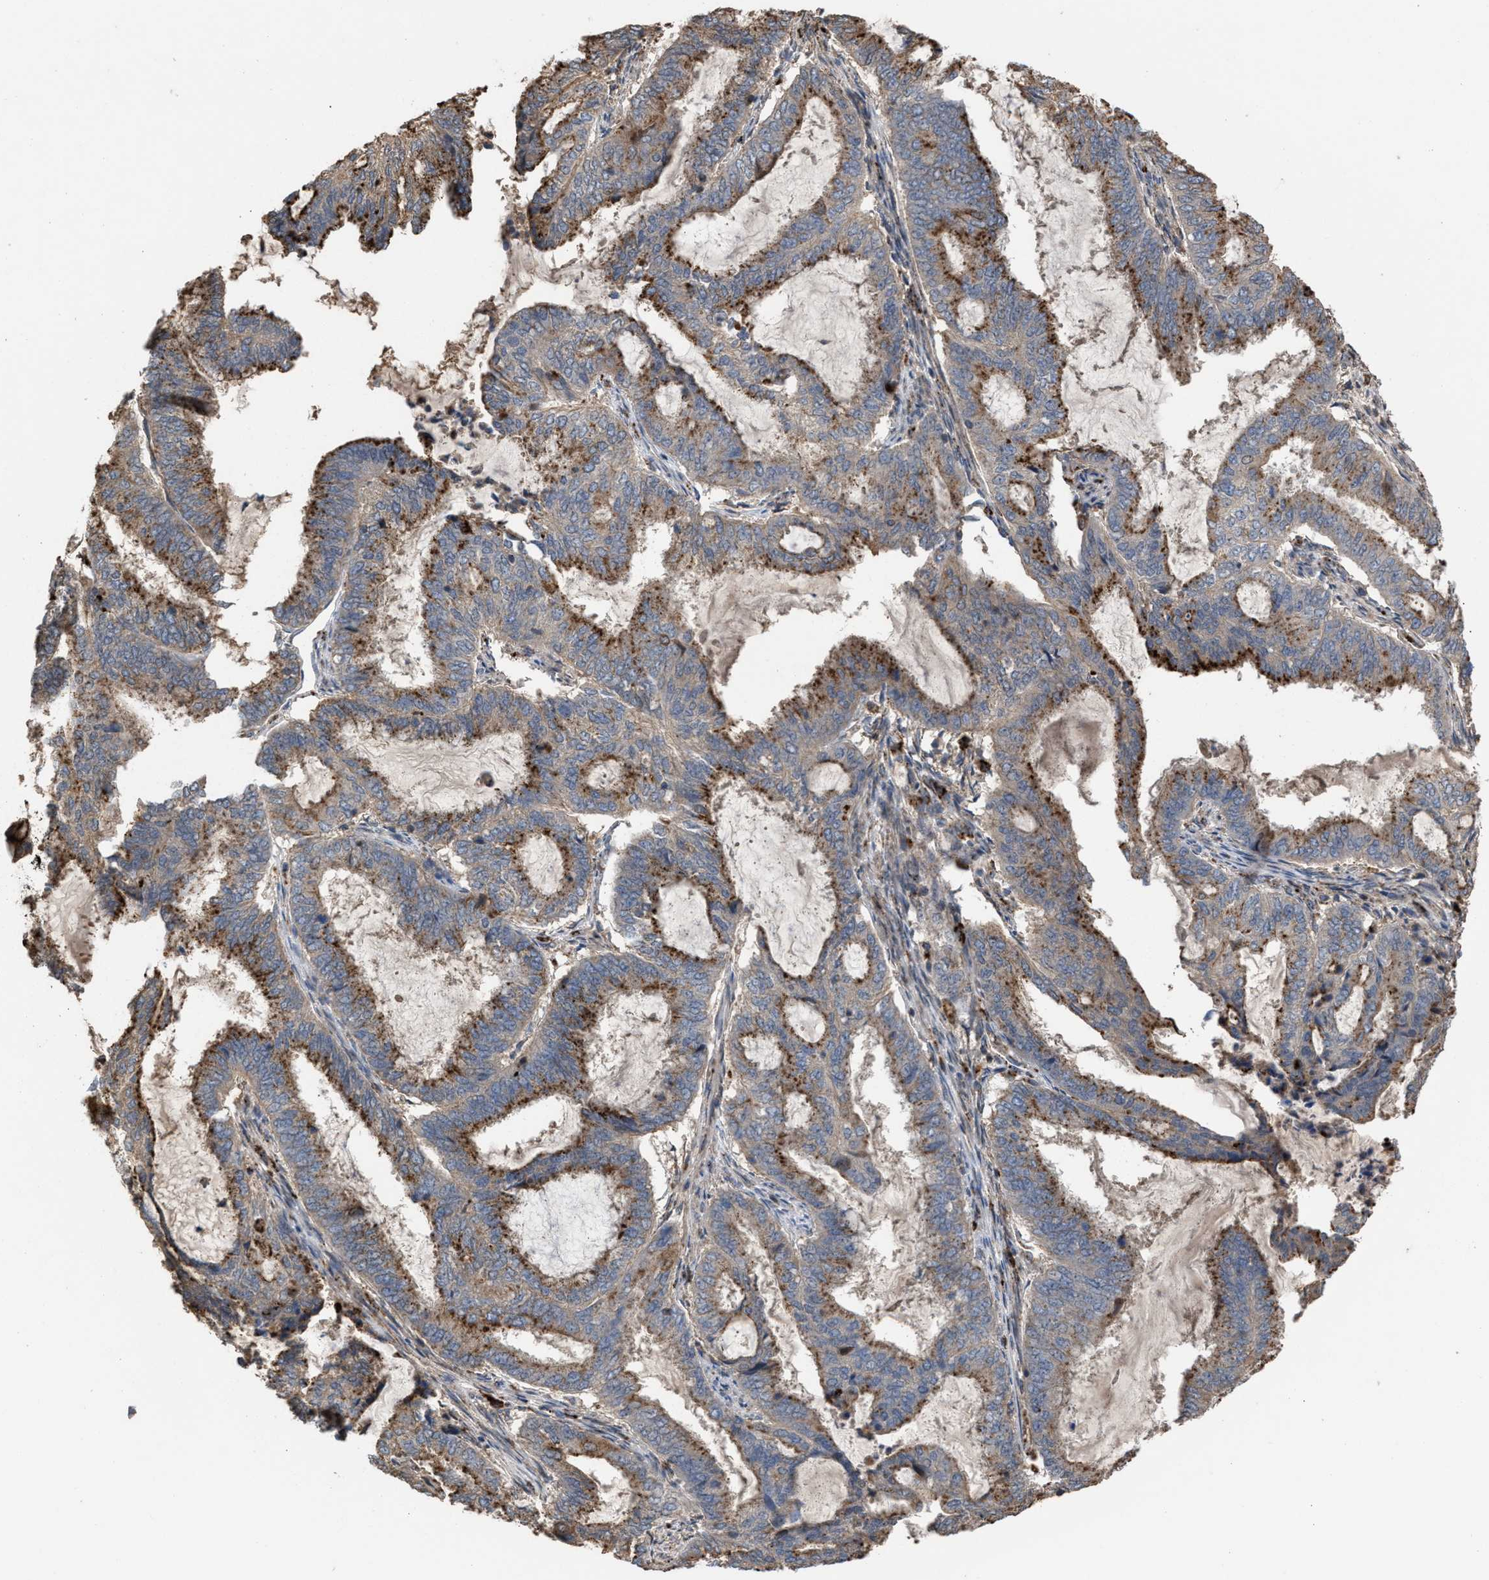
{"staining": {"intensity": "moderate", "quantity": ">75%", "location": "cytoplasmic/membranous"}, "tissue": "endometrial cancer", "cell_type": "Tumor cells", "image_type": "cancer", "snomed": [{"axis": "morphology", "description": "Adenocarcinoma, NOS"}, {"axis": "topography", "description": "Endometrium"}], "caption": "Protein expression analysis of adenocarcinoma (endometrial) displays moderate cytoplasmic/membranous positivity in approximately >75% of tumor cells.", "gene": "ELMO3", "patient": {"sex": "female", "age": 51}}